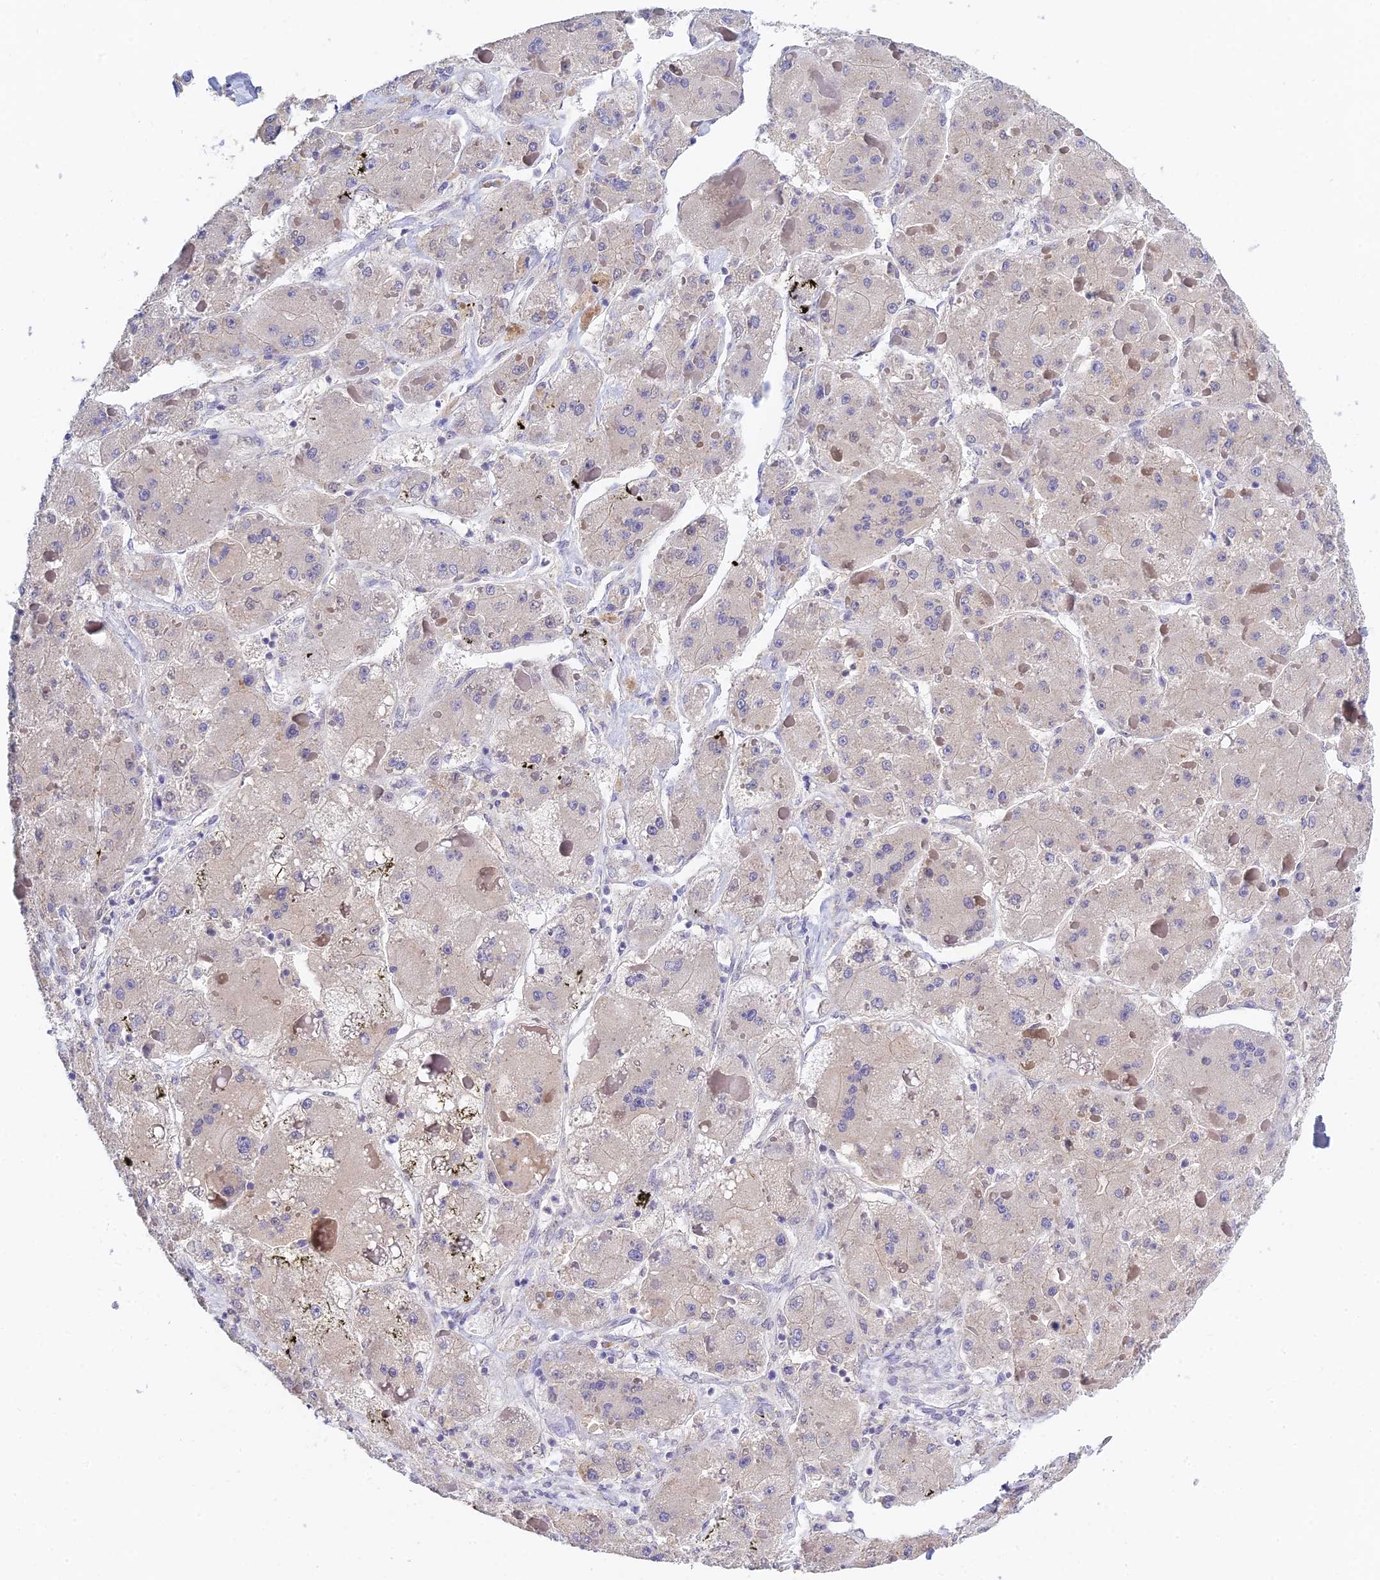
{"staining": {"intensity": "negative", "quantity": "none", "location": "none"}, "tissue": "liver cancer", "cell_type": "Tumor cells", "image_type": "cancer", "snomed": [{"axis": "morphology", "description": "Carcinoma, Hepatocellular, NOS"}, {"axis": "topography", "description": "Liver"}], "caption": "Liver cancer stained for a protein using immunohistochemistry (IHC) shows no expression tumor cells.", "gene": "HOXB1", "patient": {"sex": "female", "age": 73}}